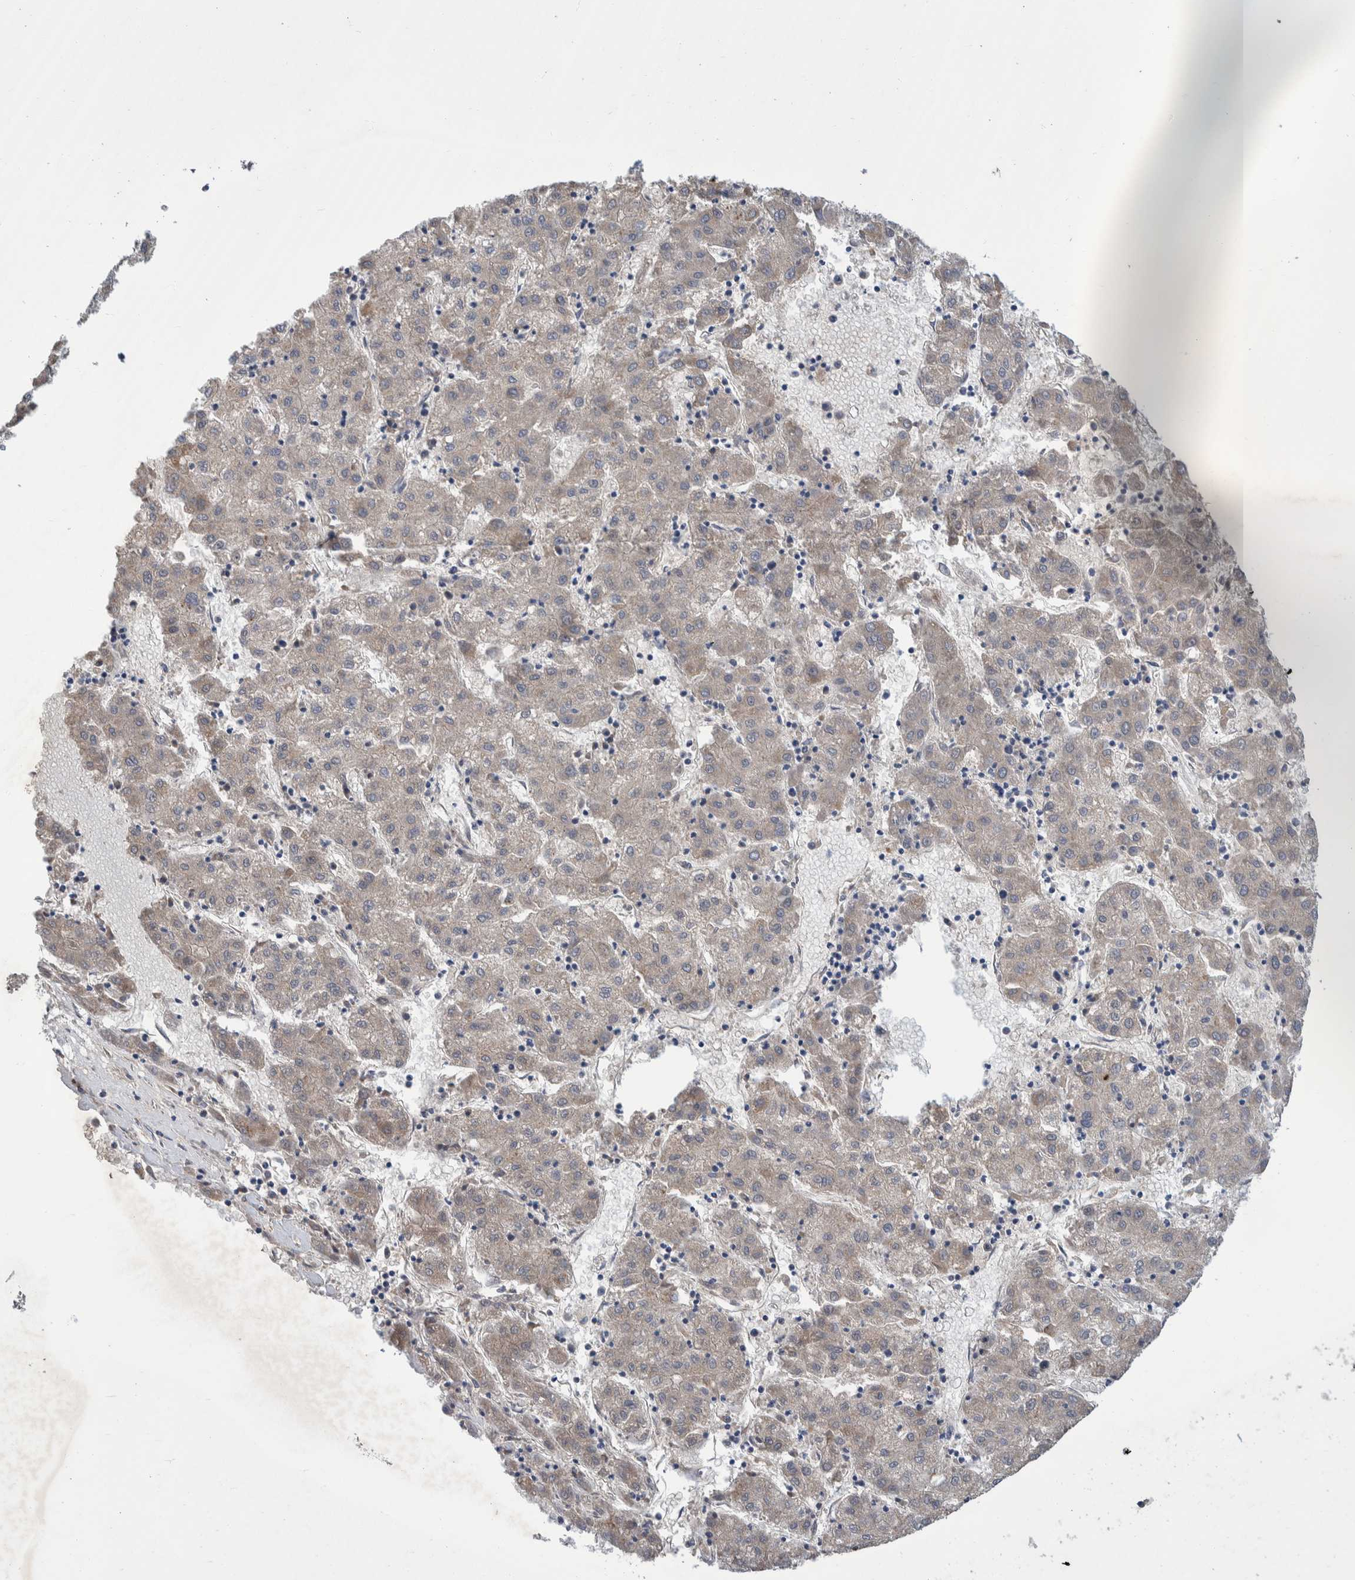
{"staining": {"intensity": "weak", "quantity": "25%-75%", "location": "cytoplasmic/membranous"}, "tissue": "liver cancer", "cell_type": "Tumor cells", "image_type": "cancer", "snomed": [{"axis": "morphology", "description": "Carcinoma, Hepatocellular, NOS"}, {"axis": "topography", "description": "Liver"}], "caption": "This is a histology image of IHC staining of hepatocellular carcinoma (liver), which shows weak staining in the cytoplasmic/membranous of tumor cells.", "gene": "PLPBP", "patient": {"sex": "male", "age": 72}}